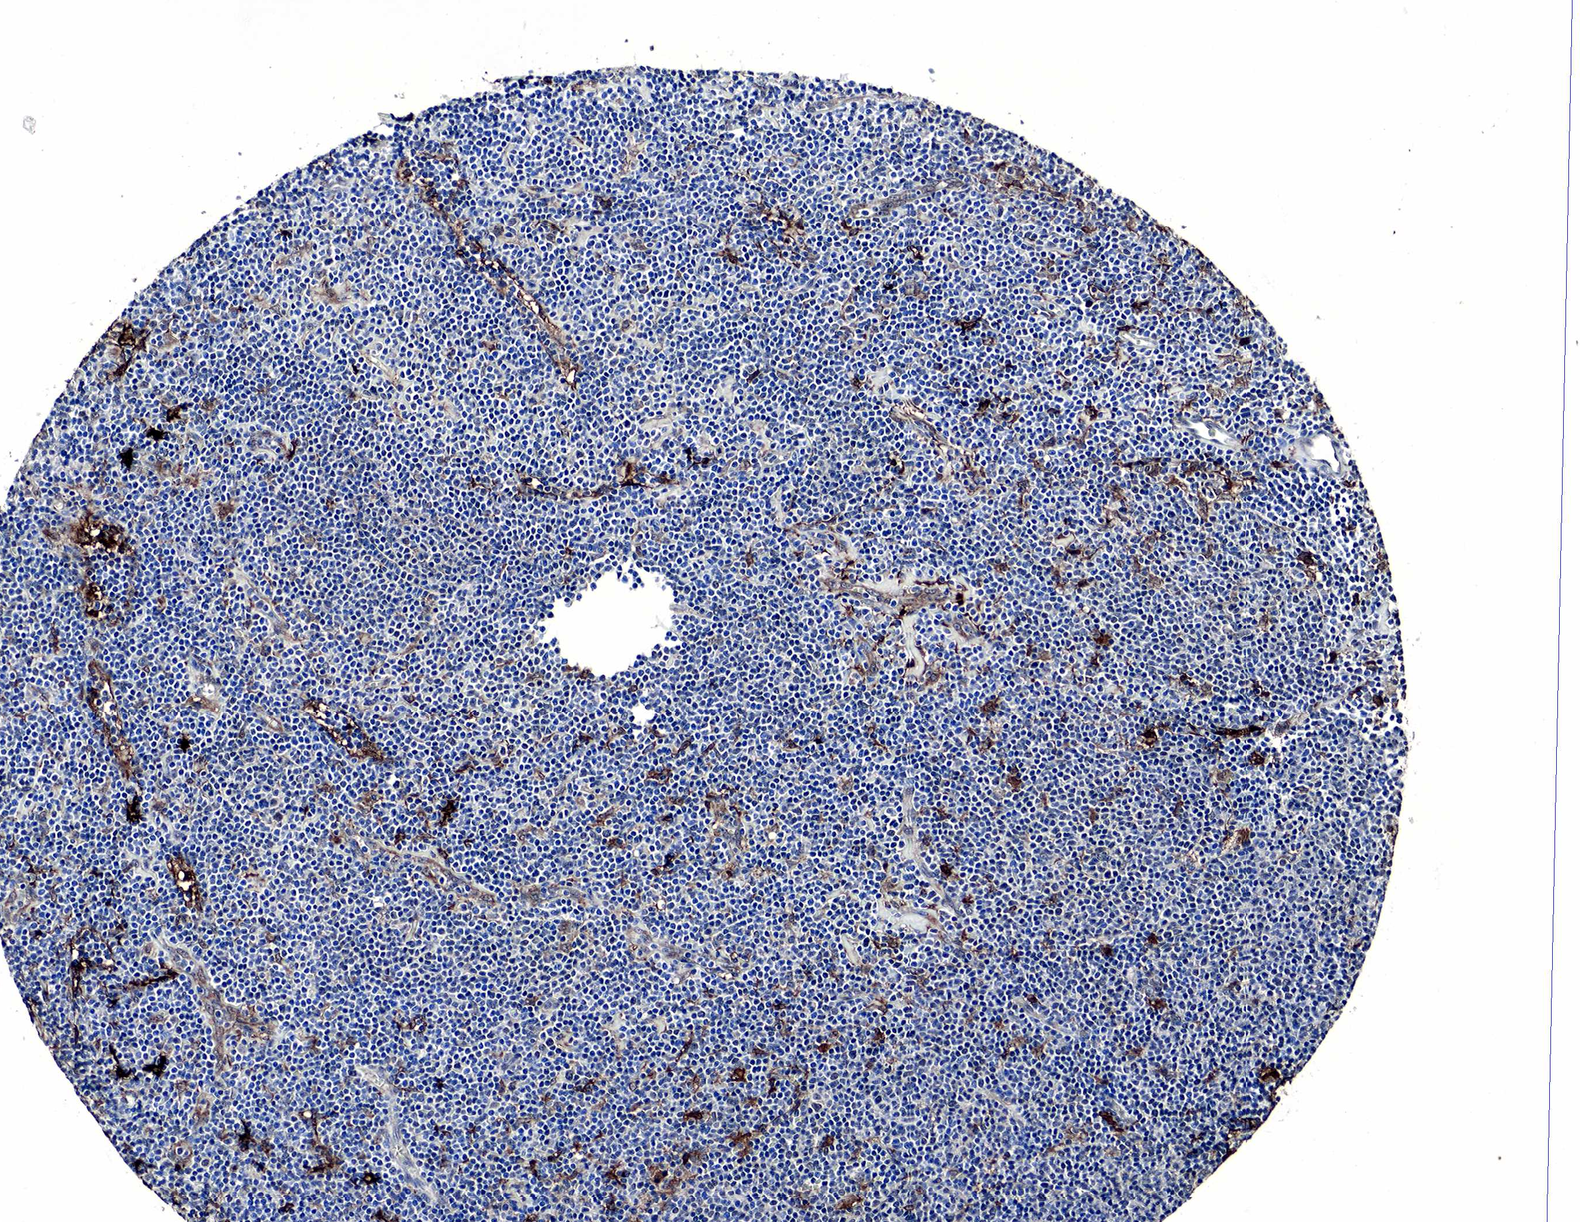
{"staining": {"intensity": "negative", "quantity": "none", "location": "none"}, "tissue": "lymphoma", "cell_type": "Tumor cells", "image_type": "cancer", "snomed": [{"axis": "morphology", "description": "Malignant lymphoma, non-Hodgkin's type, Low grade"}, {"axis": "topography", "description": "Lymph node"}], "caption": "There is no significant staining in tumor cells of malignant lymphoma, non-Hodgkin's type (low-grade).", "gene": "SPIN1", "patient": {"sex": "male", "age": 65}}